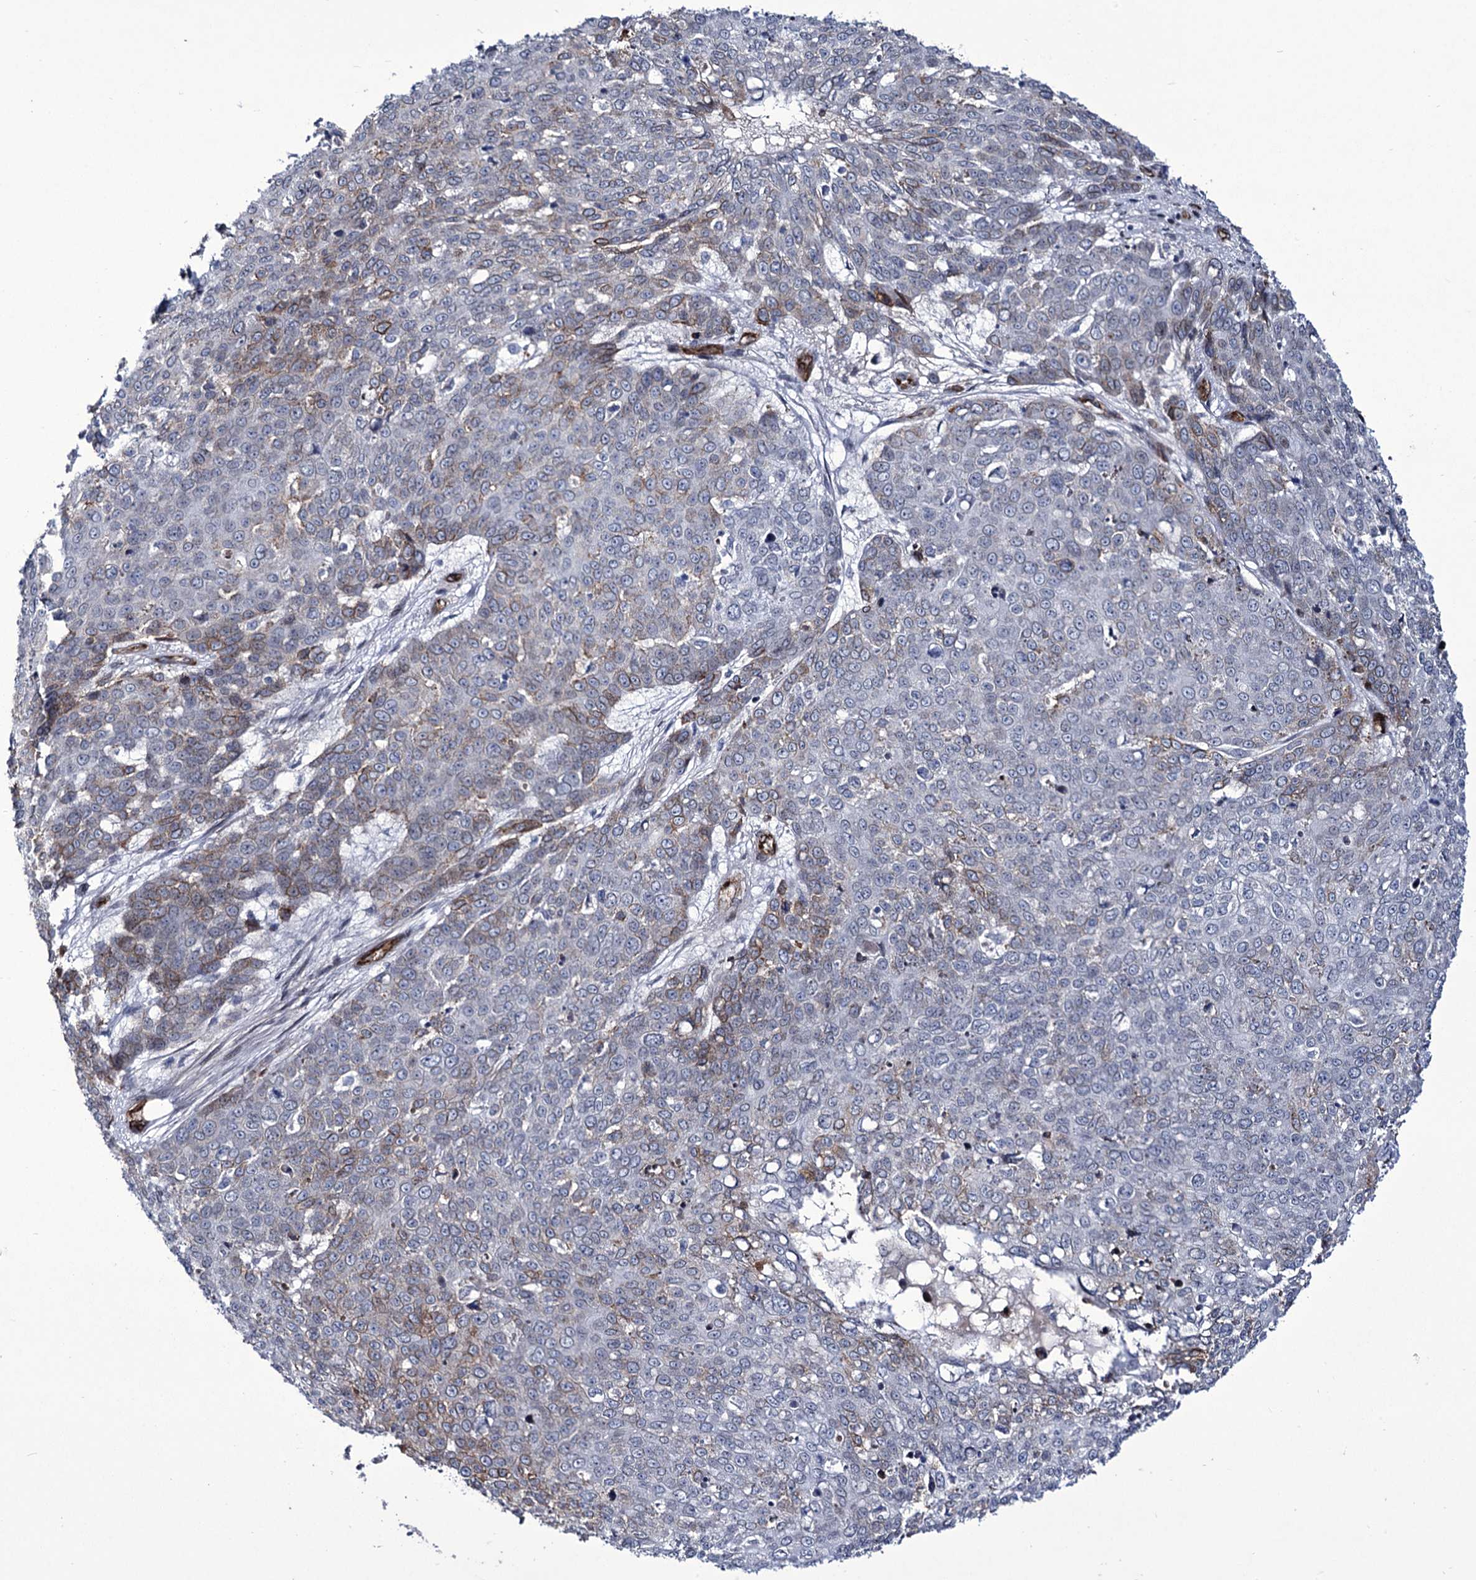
{"staining": {"intensity": "moderate", "quantity": "<25%", "location": "cytoplasmic/membranous"}, "tissue": "skin cancer", "cell_type": "Tumor cells", "image_type": "cancer", "snomed": [{"axis": "morphology", "description": "Squamous cell carcinoma, NOS"}, {"axis": "topography", "description": "Skin"}], "caption": "Immunohistochemical staining of human squamous cell carcinoma (skin) displays low levels of moderate cytoplasmic/membranous protein staining in about <25% of tumor cells.", "gene": "ZC3H12C", "patient": {"sex": "male", "age": 71}}